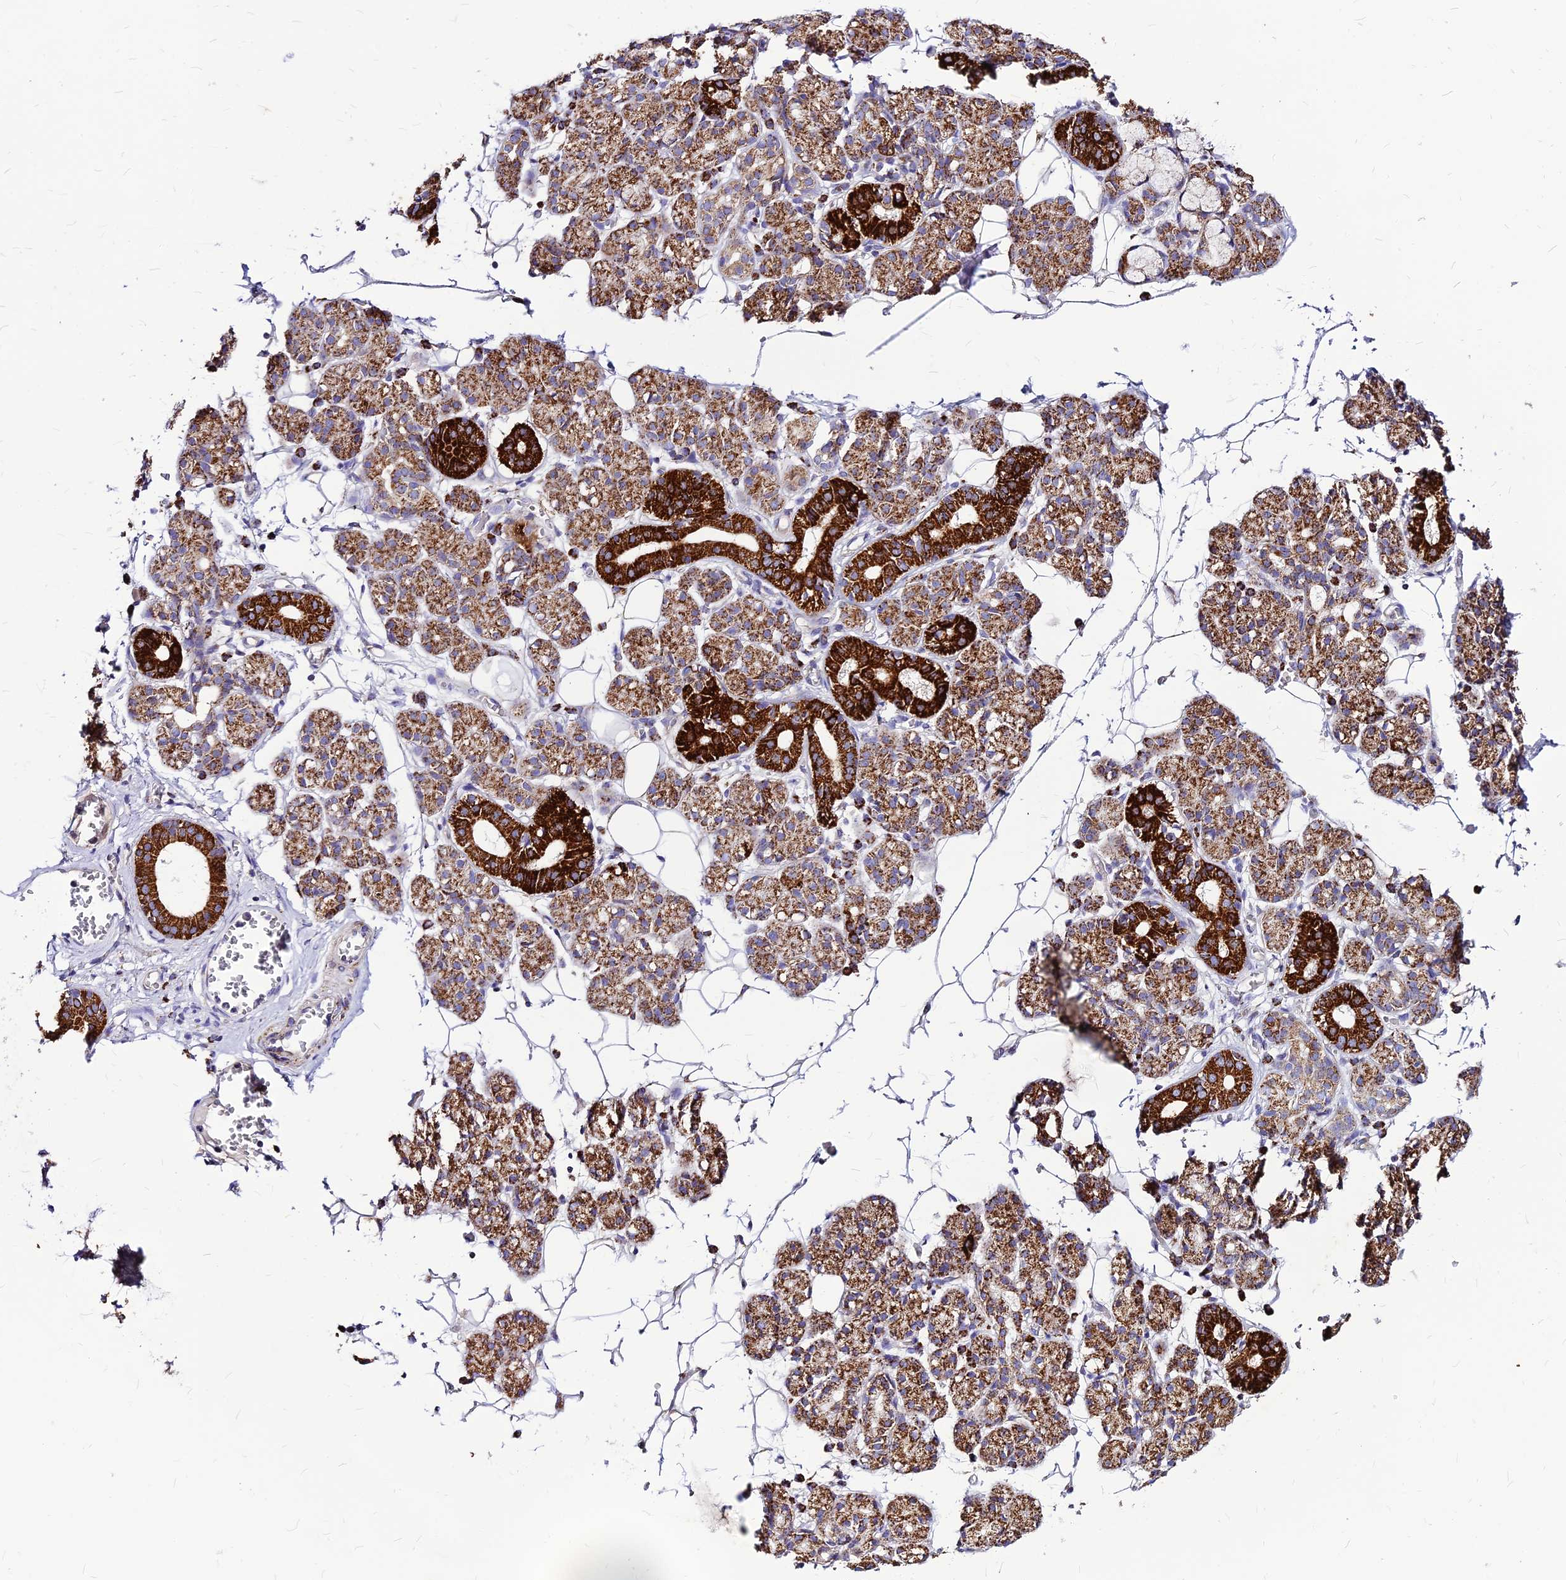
{"staining": {"intensity": "strong", "quantity": ">75%", "location": "cytoplasmic/membranous"}, "tissue": "salivary gland", "cell_type": "Glandular cells", "image_type": "normal", "snomed": [{"axis": "morphology", "description": "Normal tissue, NOS"}, {"axis": "topography", "description": "Salivary gland"}], "caption": "Immunohistochemical staining of benign salivary gland displays >75% levels of strong cytoplasmic/membranous protein expression in about >75% of glandular cells. (Stains: DAB (3,3'-diaminobenzidine) in brown, nuclei in blue, Microscopy: brightfield microscopy at high magnification).", "gene": "ECI1", "patient": {"sex": "male", "age": 63}}